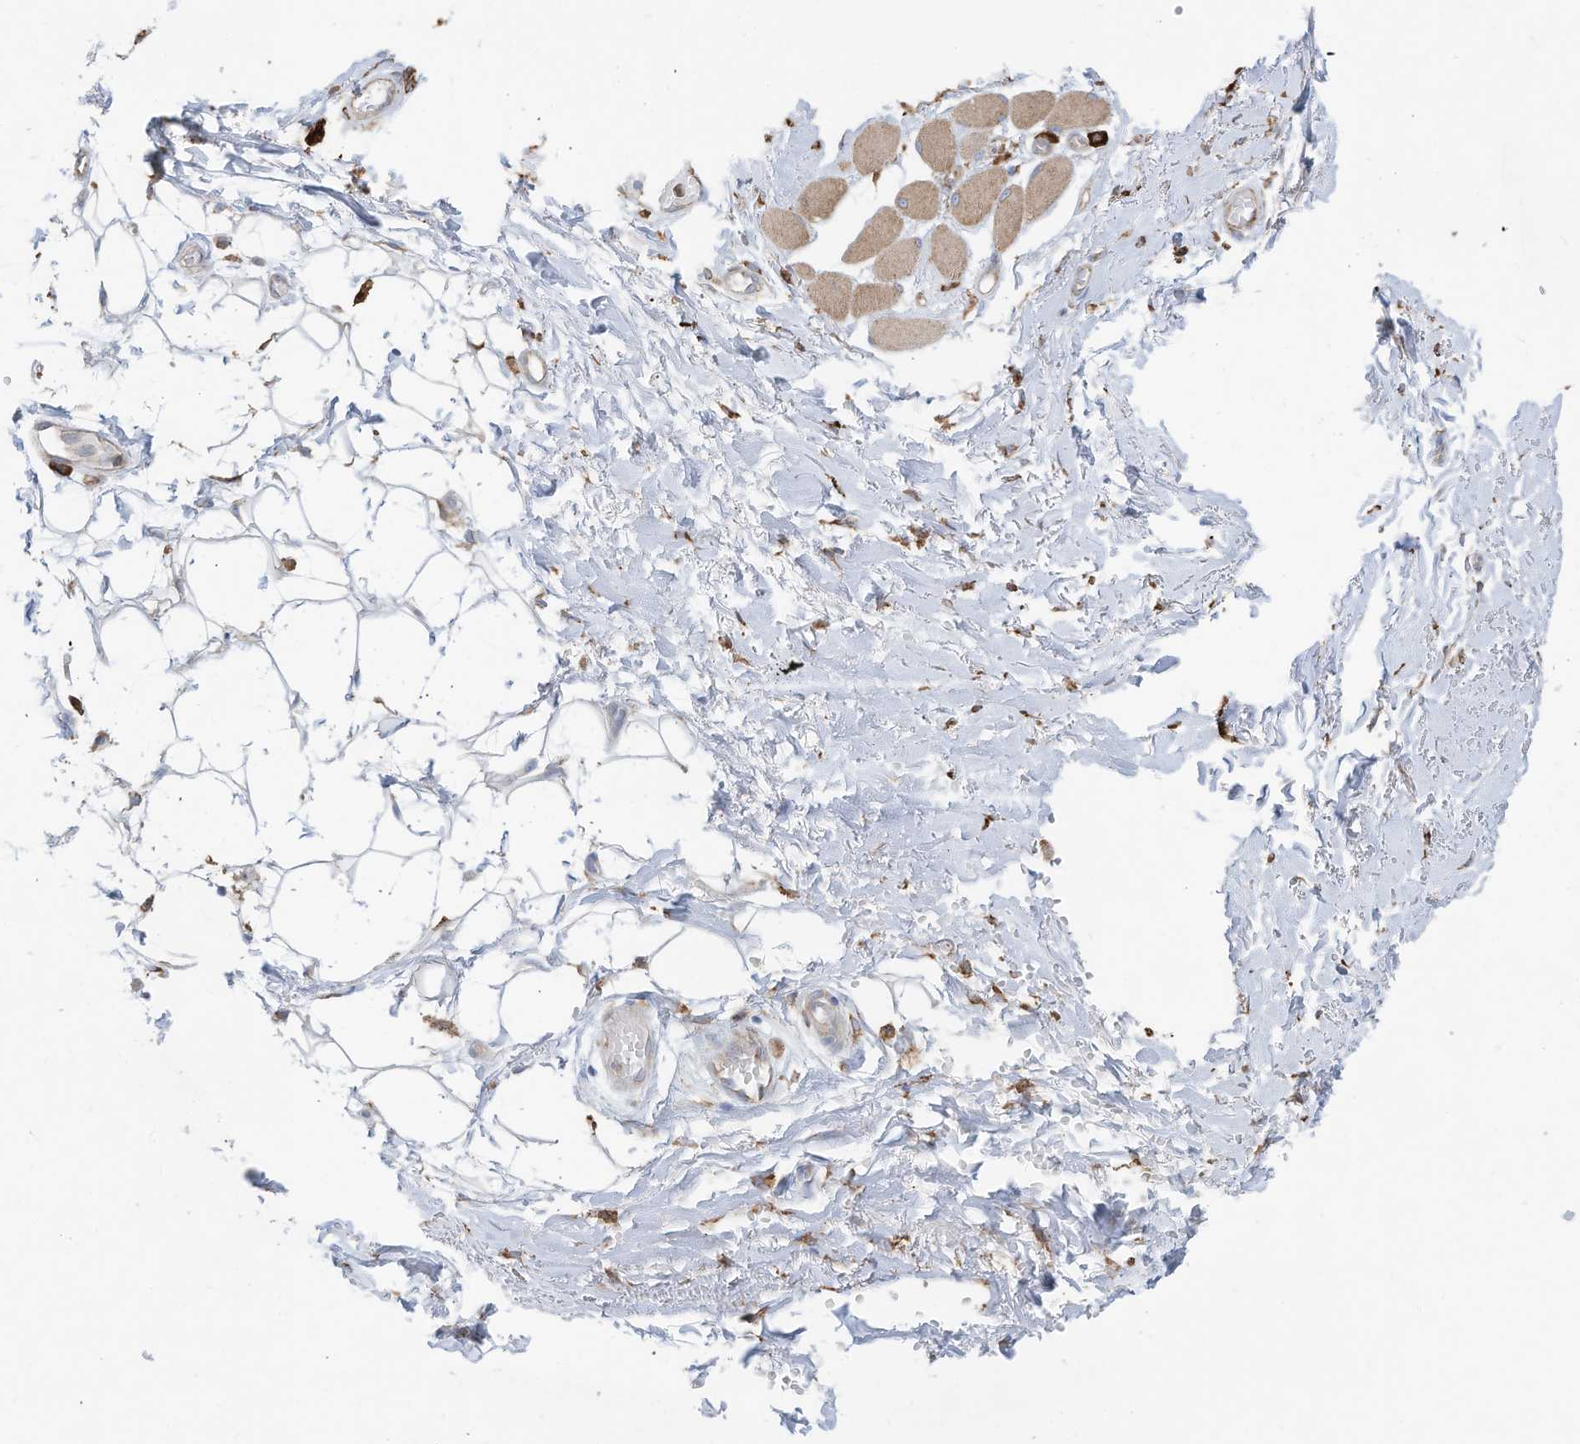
{"staining": {"intensity": "negative", "quantity": "none", "location": "none"}, "tissue": "adipose tissue", "cell_type": "Adipocytes", "image_type": "normal", "snomed": [{"axis": "morphology", "description": "Normal tissue, NOS"}, {"axis": "morphology", "description": "Basal cell carcinoma"}, {"axis": "topography", "description": "Skin"}], "caption": "A micrograph of adipose tissue stained for a protein shows no brown staining in adipocytes.", "gene": "ZNF354C", "patient": {"sex": "female", "age": 89}}